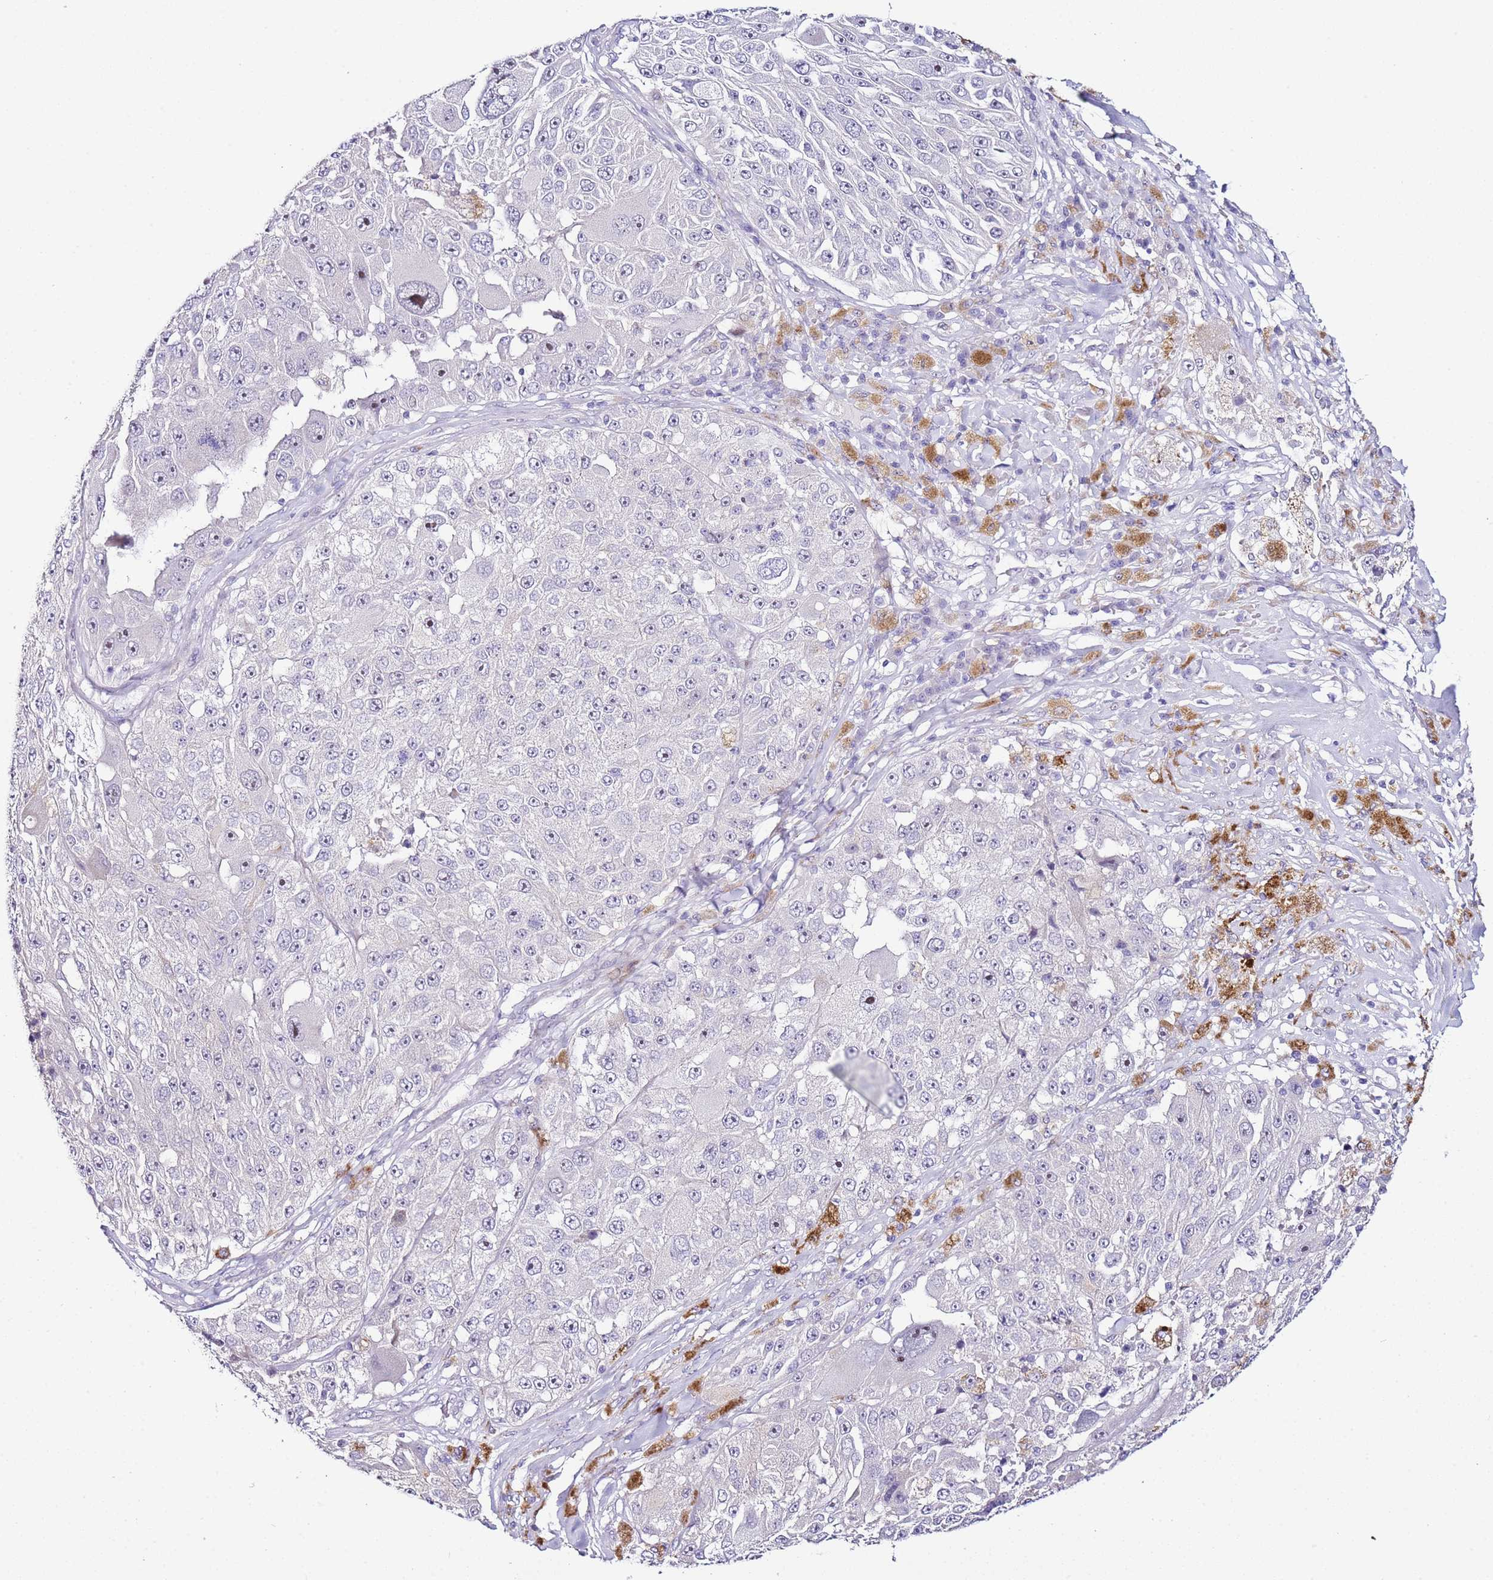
{"staining": {"intensity": "moderate", "quantity": "<25%", "location": "nuclear"}, "tissue": "melanoma", "cell_type": "Tumor cells", "image_type": "cancer", "snomed": [{"axis": "morphology", "description": "Malignant melanoma, Metastatic site"}, {"axis": "topography", "description": "Lymph node"}], "caption": "An immunohistochemistry image of neoplastic tissue is shown. Protein staining in brown labels moderate nuclear positivity in malignant melanoma (metastatic site) within tumor cells.", "gene": "HGD", "patient": {"sex": "male", "age": 62}}